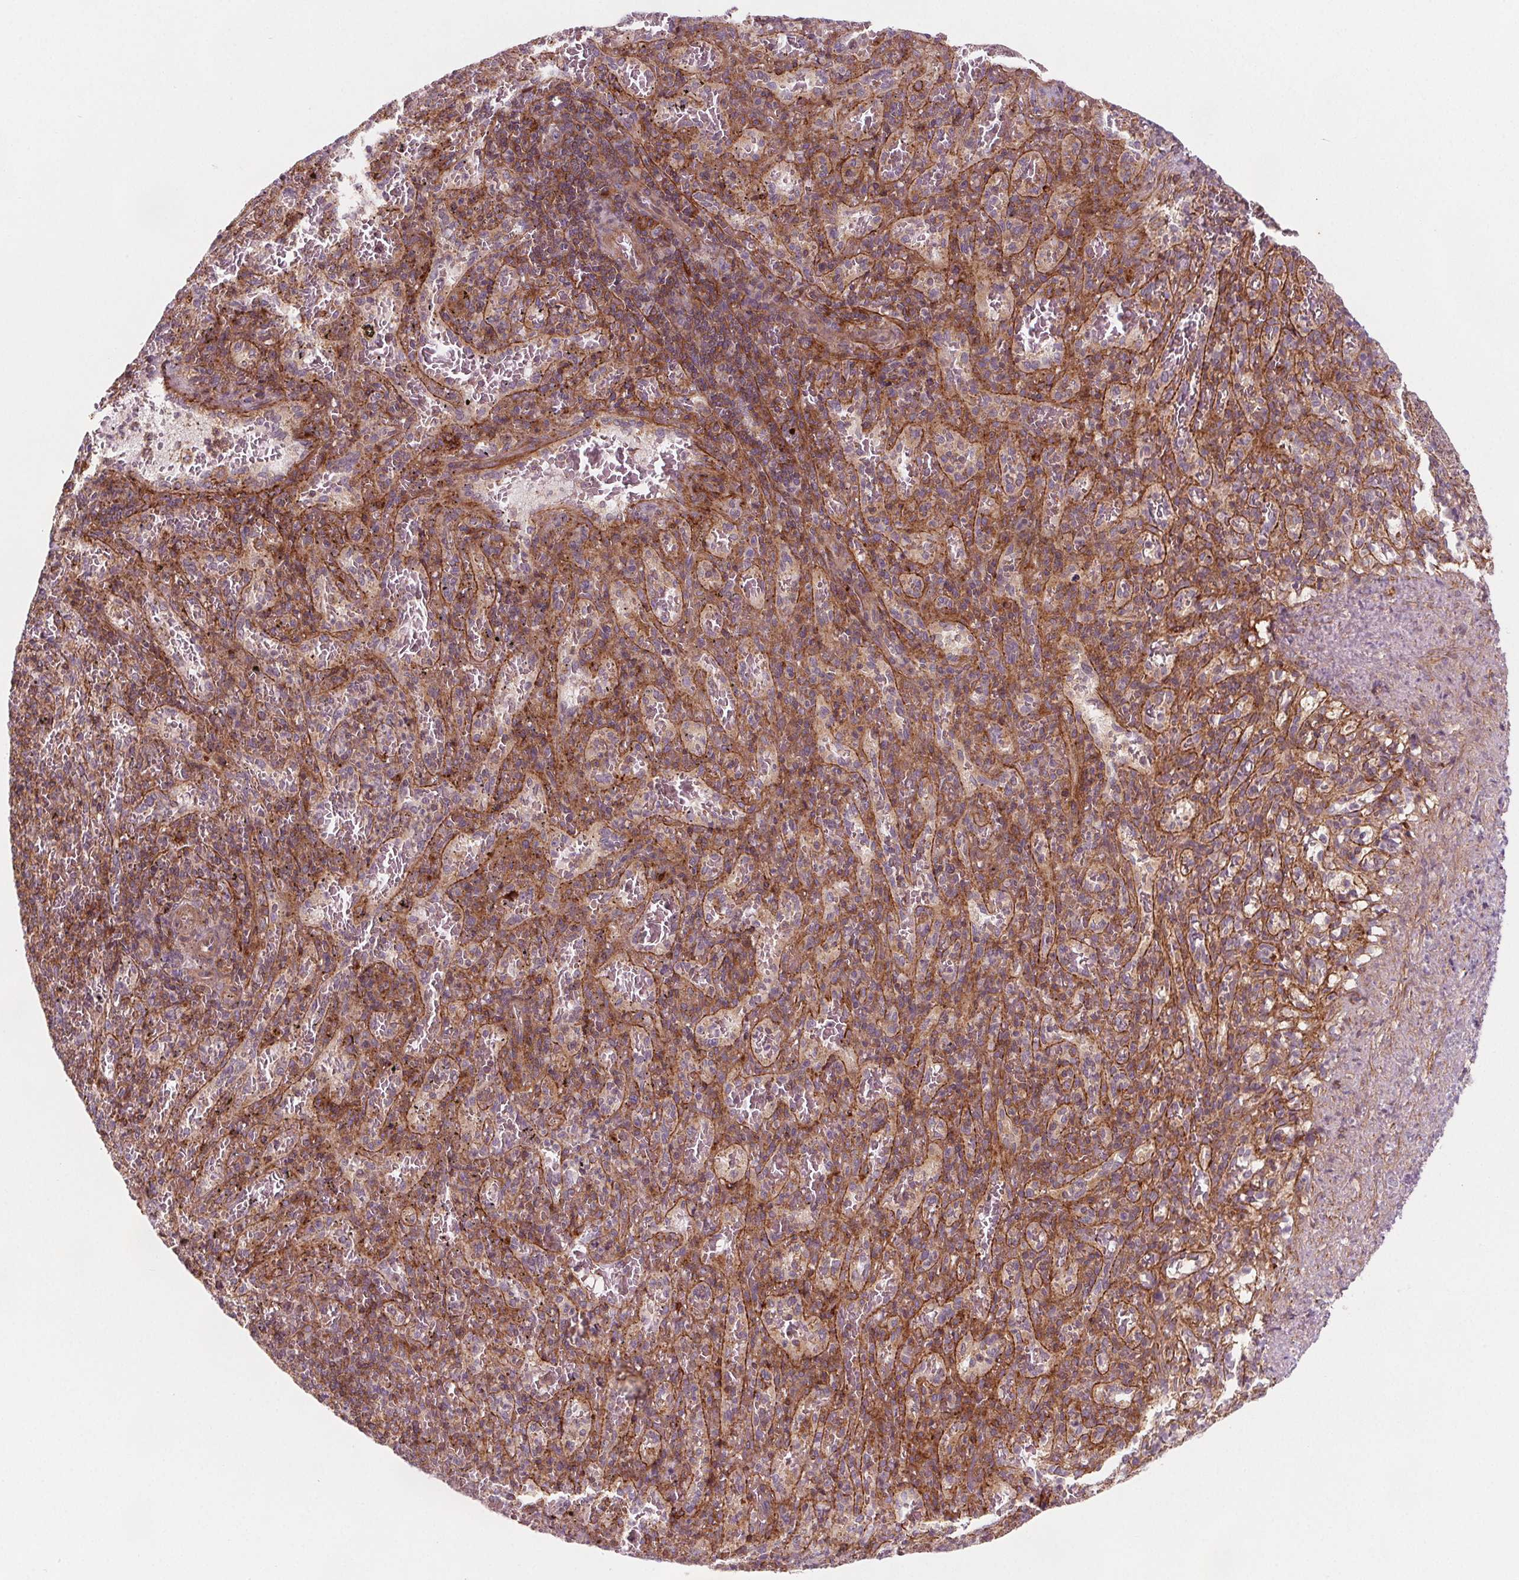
{"staining": {"intensity": "moderate", "quantity": "25%-75%", "location": "cytoplasmic/membranous"}, "tissue": "spleen", "cell_type": "Cells in red pulp", "image_type": "normal", "snomed": [{"axis": "morphology", "description": "Normal tissue, NOS"}, {"axis": "topography", "description": "Spleen"}], "caption": "Immunohistochemical staining of benign spleen exhibits moderate cytoplasmic/membranous protein staining in approximately 25%-75% of cells in red pulp.", "gene": "ADAM33", "patient": {"sex": "male", "age": 57}}